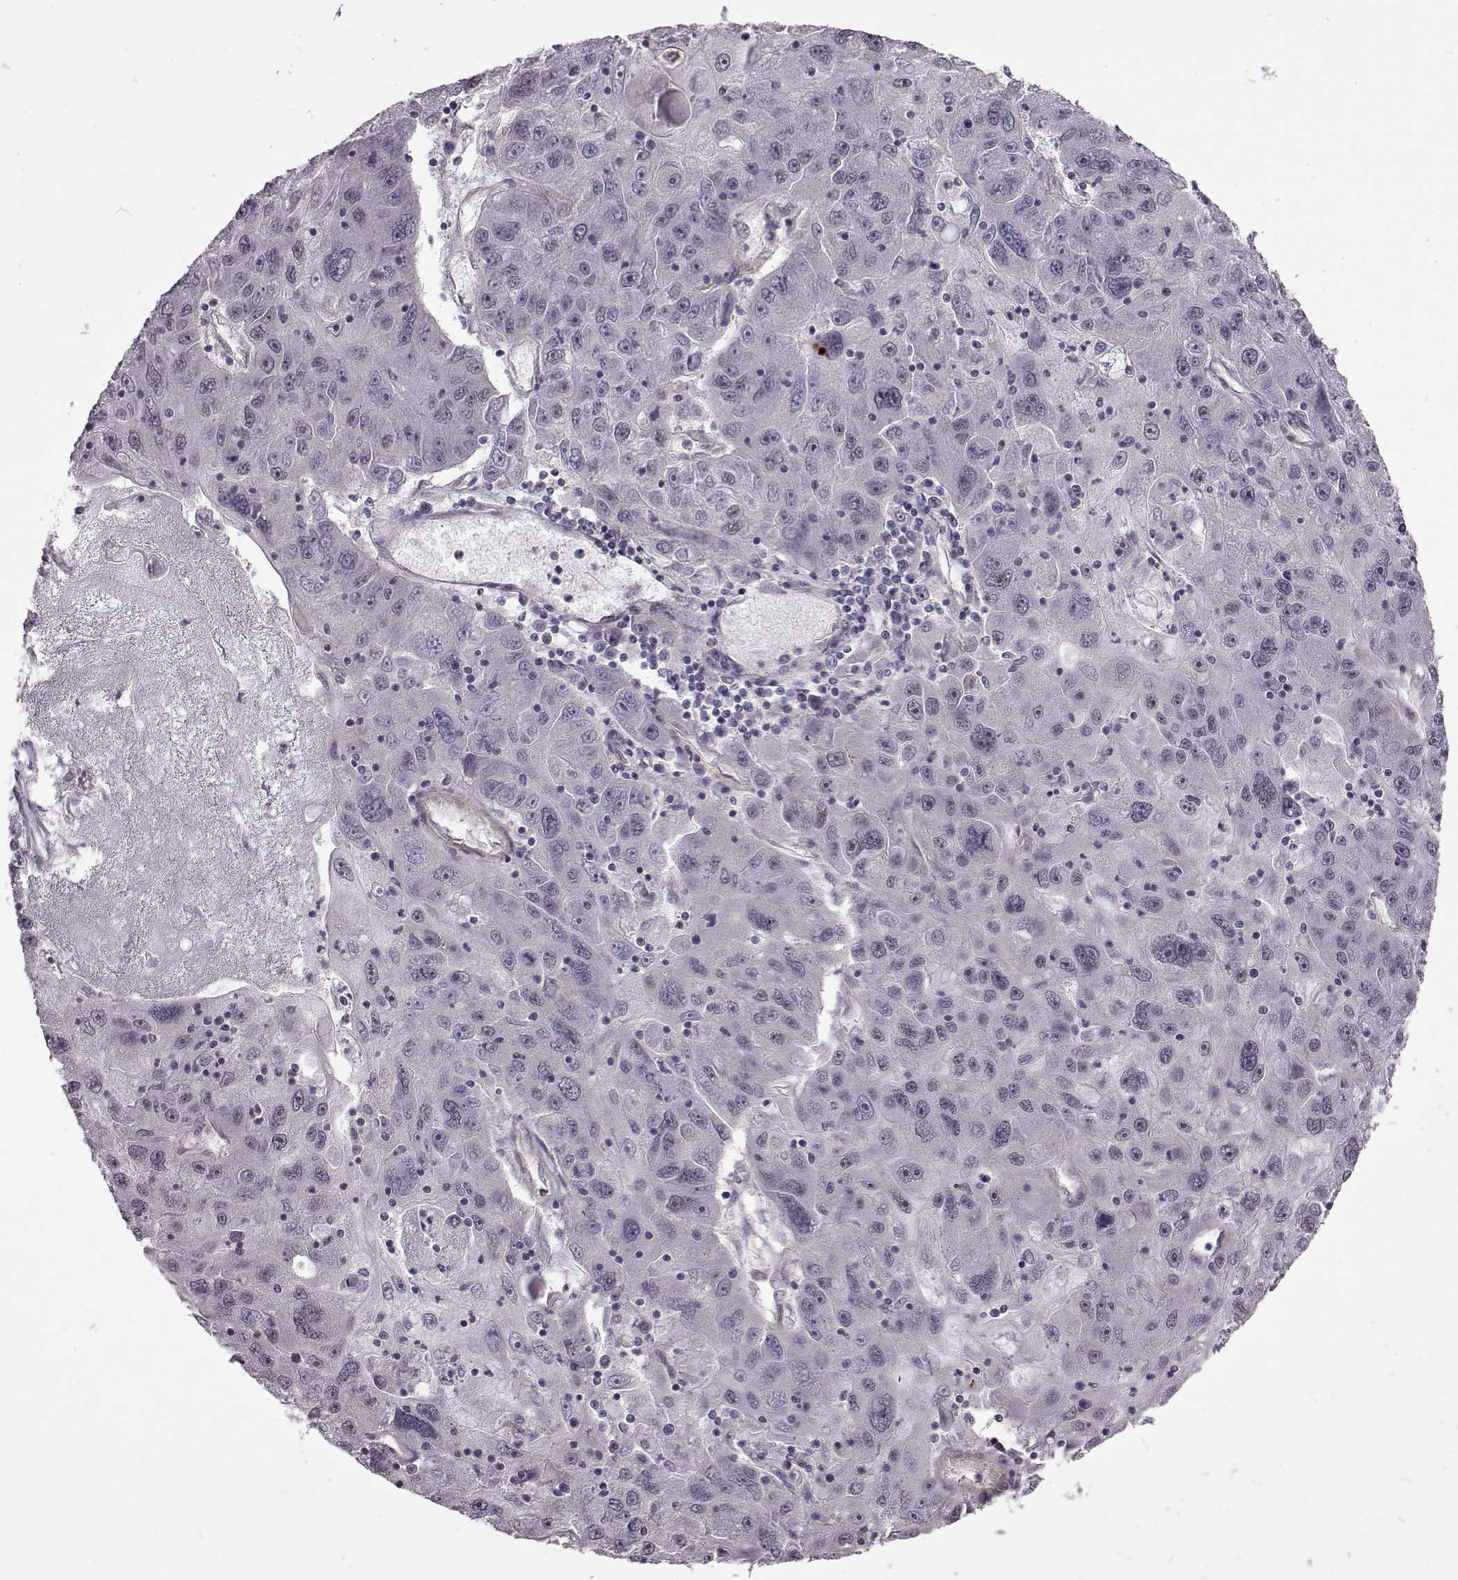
{"staining": {"intensity": "negative", "quantity": "none", "location": "none"}, "tissue": "stomach cancer", "cell_type": "Tumor cells", "image_type": "cancer", "snomed": [{"axis": "morphology", "description": "Adenocarcinoma, NOS"}, {"axis": "topography", "description": "Stomach"}], "caption": "Stomach adenocarcinoma was stained to show a protein in brown. There is no significant positivity in tumor cells.", "gene": "SYNPO2", "patient": {"sex": "male", "age": 56}}